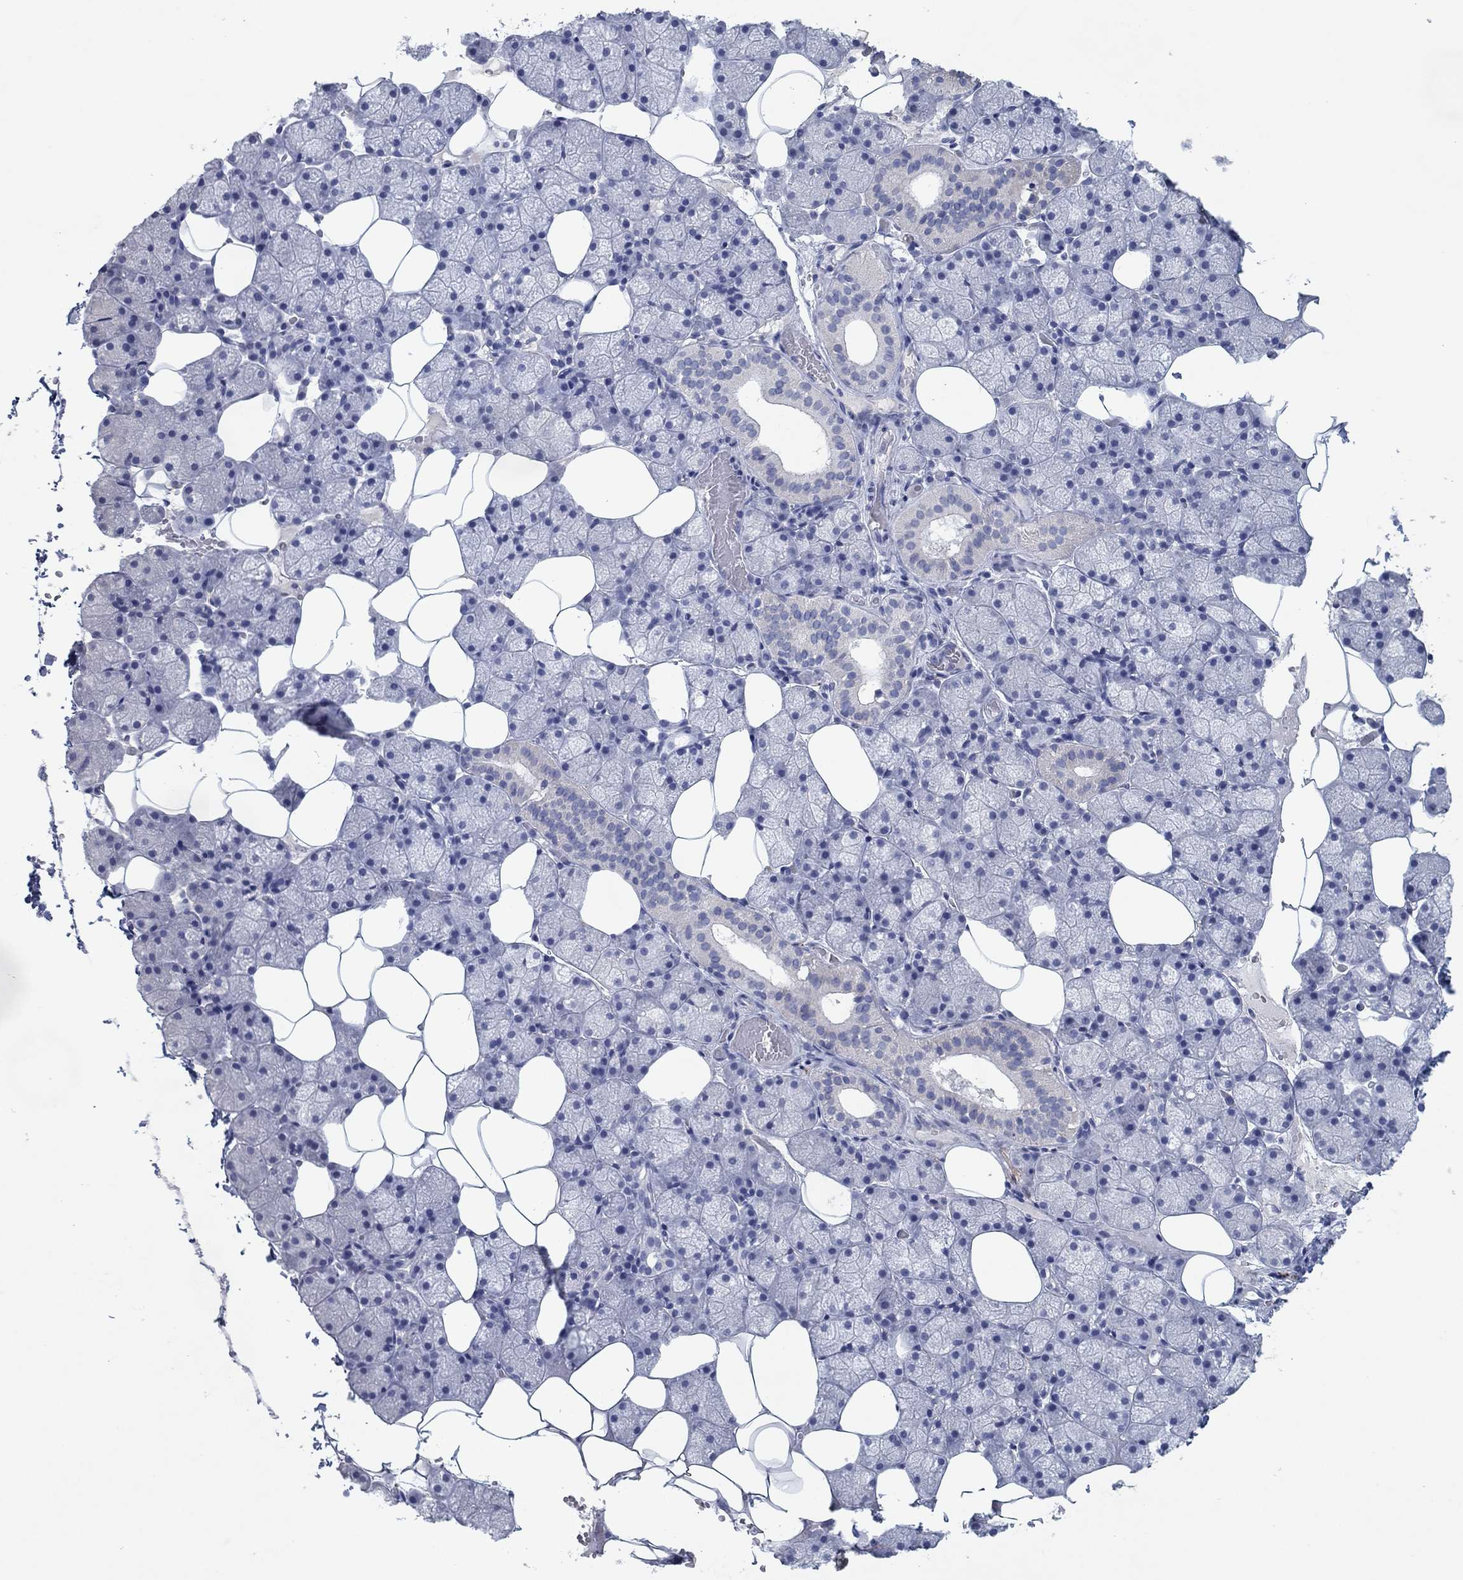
{"staining": {"intensity": "negative", "quantity": "none", "location": "none"}, "tissue": "salivary gland", "cell_type": "Glandular cells", "image_type": "normal", "snomed": [{"axis": "morphology", "description": "Normal tissue, NOS"}, {"axis": "topography", "description": "Salivary gland"}], "caption": "This is an IHC photomicrograph of benign salivary gland. There is no staining in glandular cells.", "gene": "KRT40", "patient": {"sex": "male", "age": 38}}